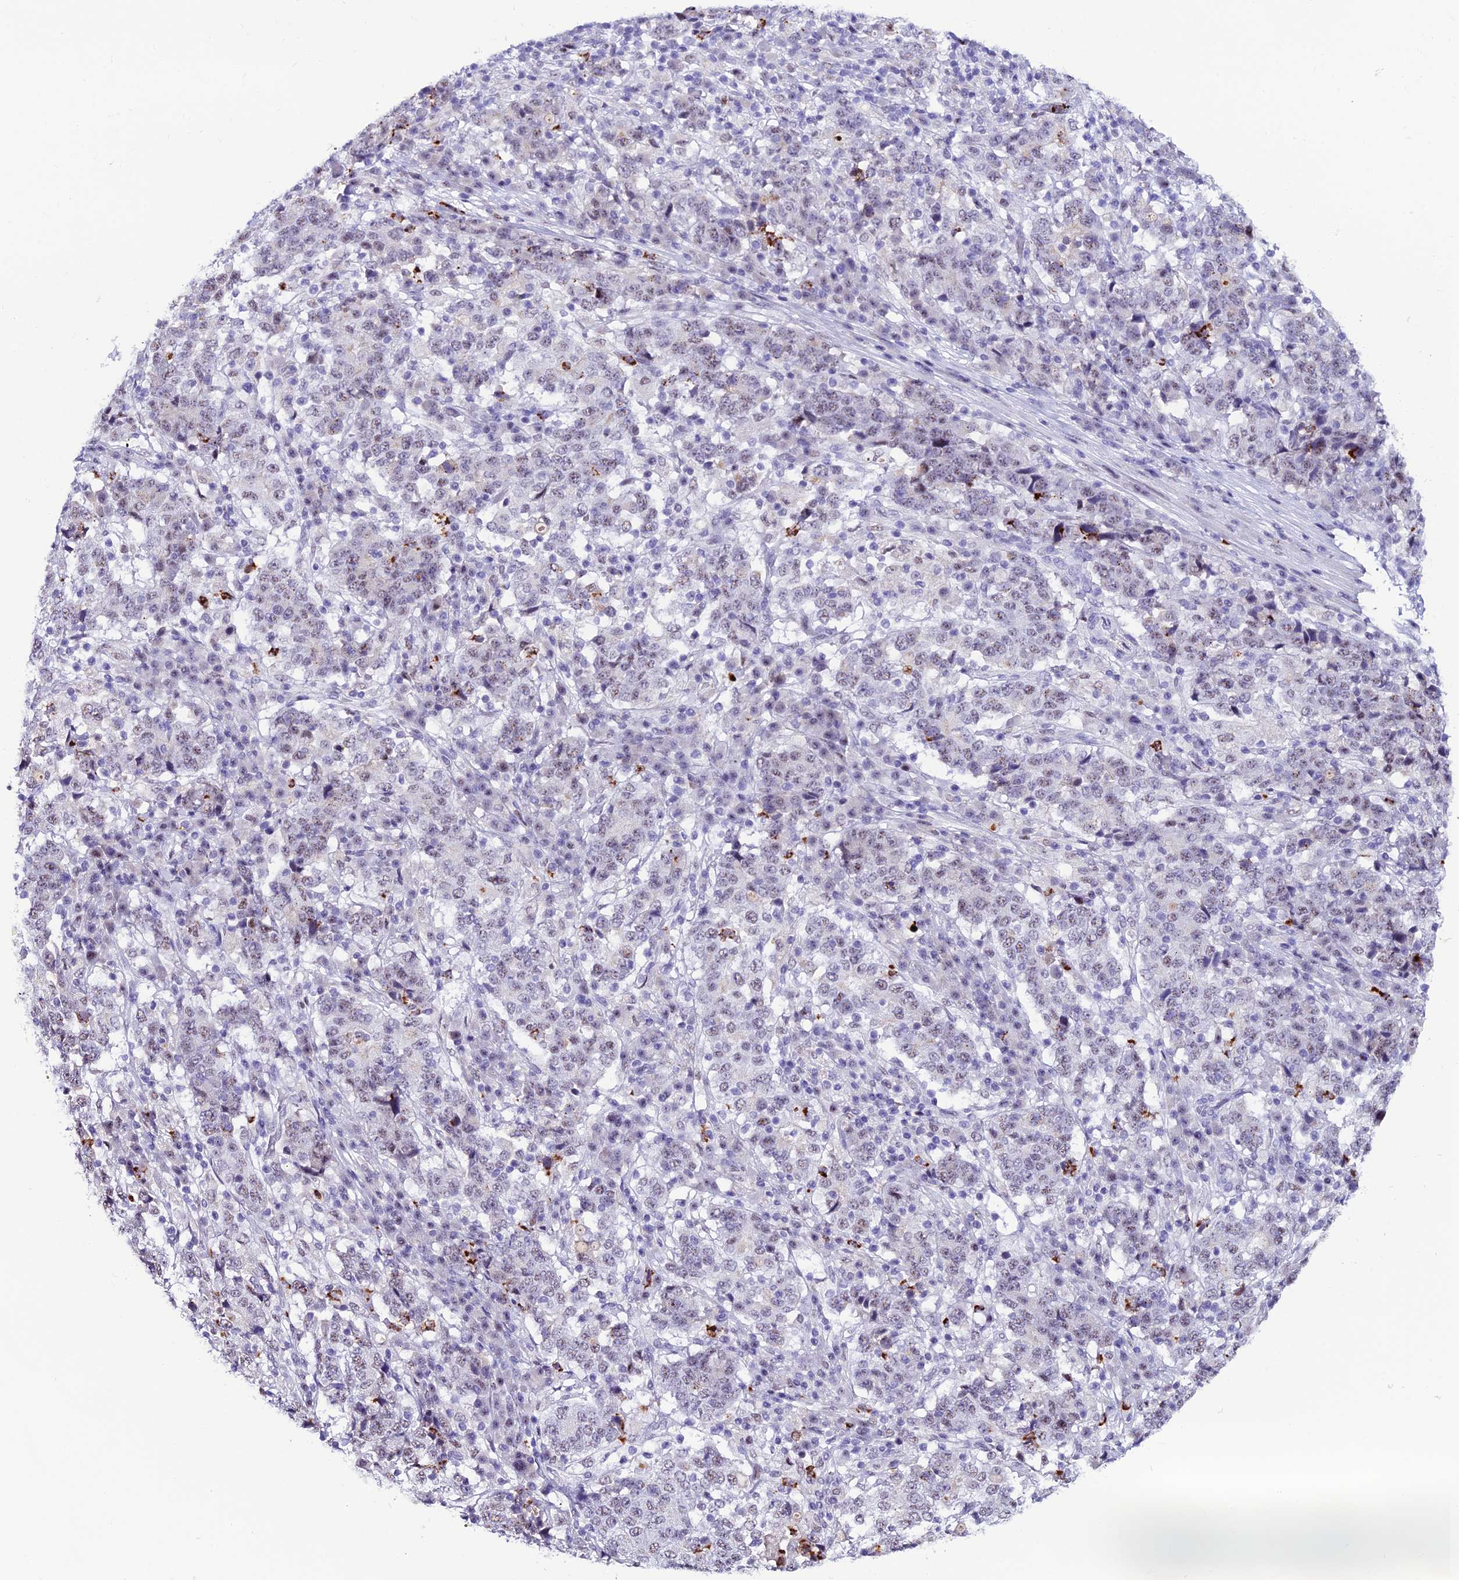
{"staining": {"intensity": "negative", "quantity": "none", "location": "none"}, "tissue": "stomach cancer", "cell_type": "Tumor cells", "image_type": "cancer", "snomed": [{"axis": "morphology", "description": "Adenocarcinoma, NOS"}, {"axis": "topography", "description": "Stomach"}], "caption": "This is a photomicrograph of immunohistochemistry staining of stomach cancer (adenocarcinoma), which shows no staining in tumor cells.", "gene": "MFSD2B", "patient": {"sex": "male", "age": 59}}